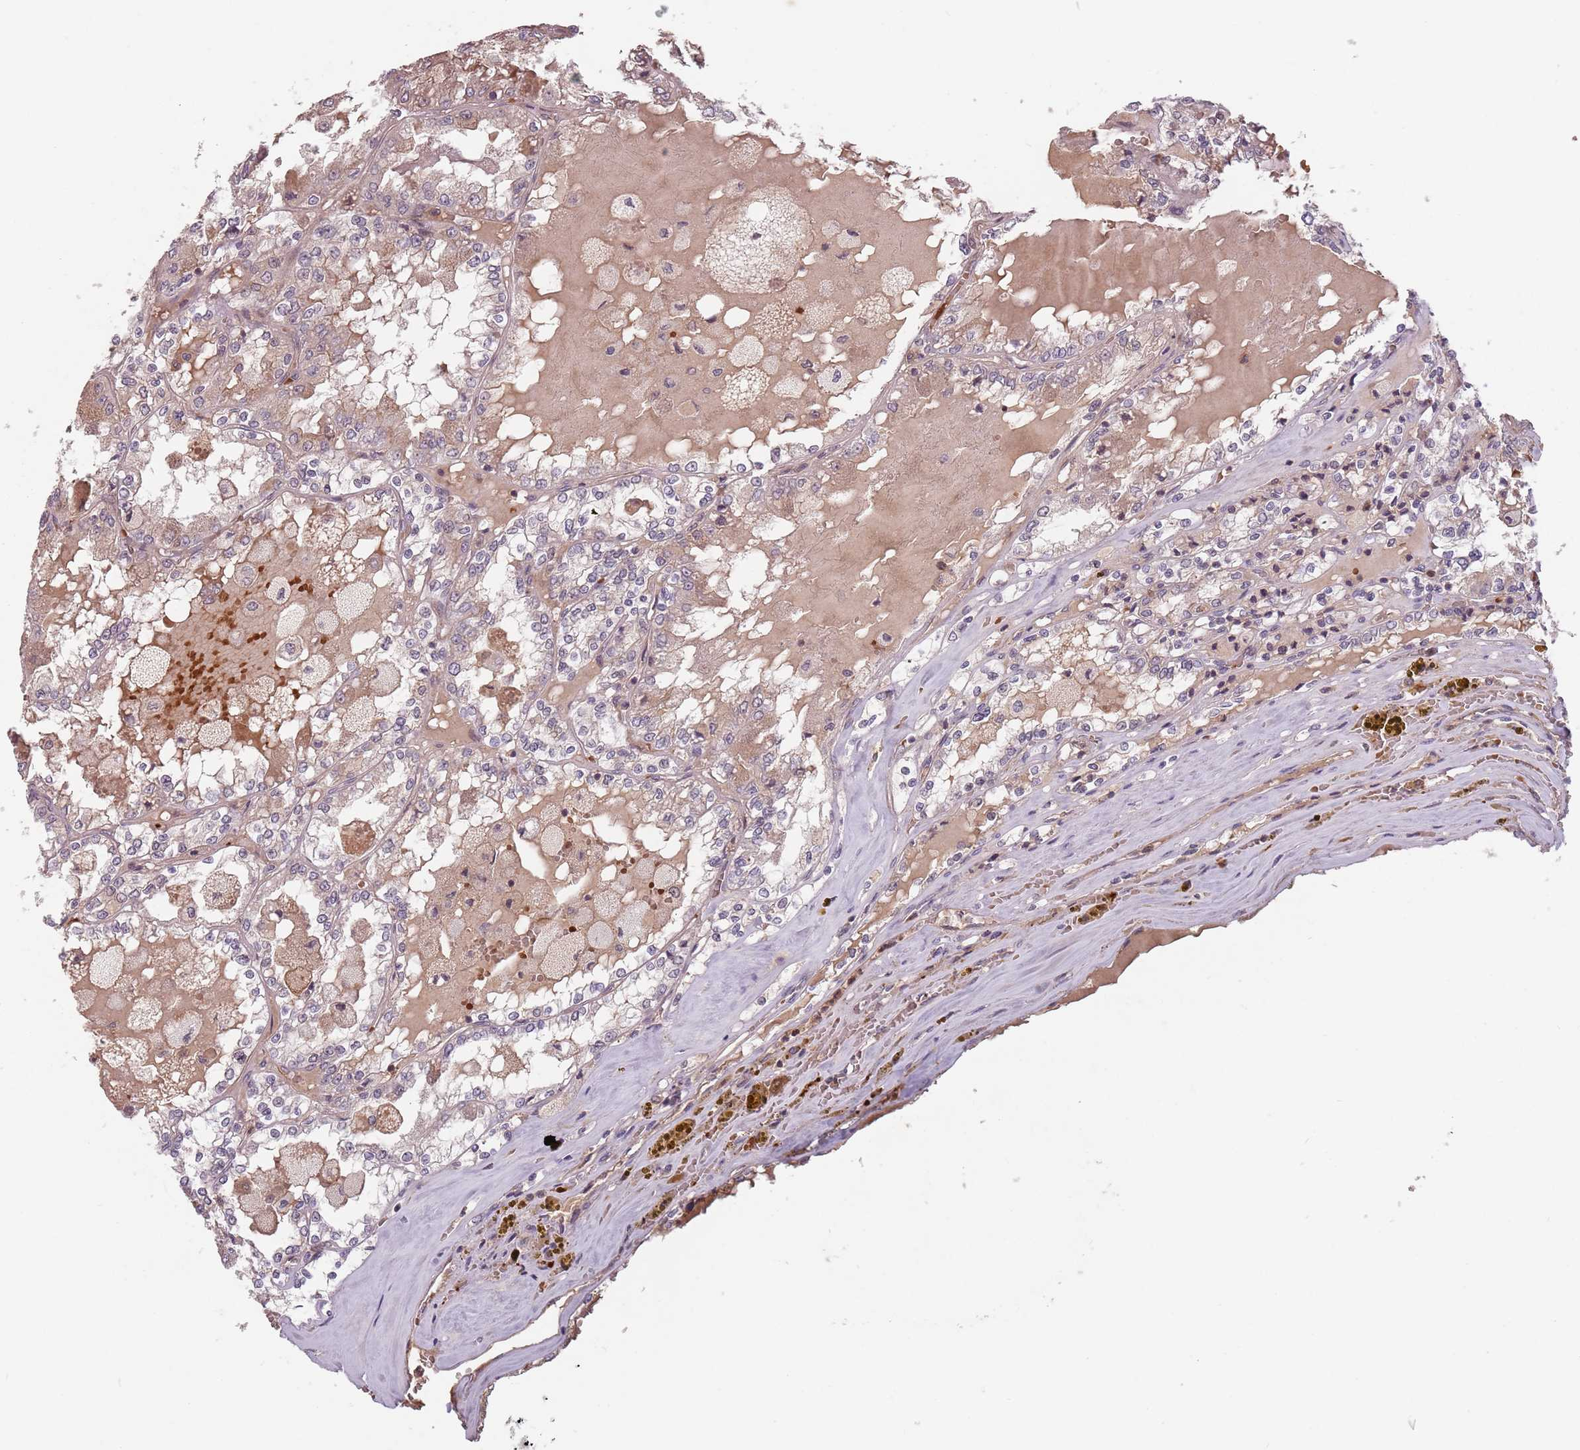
{"staining": {"intensity": "negative", "quantity": "none", "location": "none"}, "tissue": "renal cancer", "cell_type": "Tumor cells", "image_type": "cancer", "snomed": [{"axis": "morphology", "description": "Adenocarcinoma, NOS"}, {"axis": "topography", "description": "Kidney"}], "caption": "The photomicrograph shows no staining of tumor cells in adenocarcinoma (renal). (DAB IHC with hematoxylin counter stain).", "gene": "GPR180", "patient": {"sex": "female", "age": 56}}